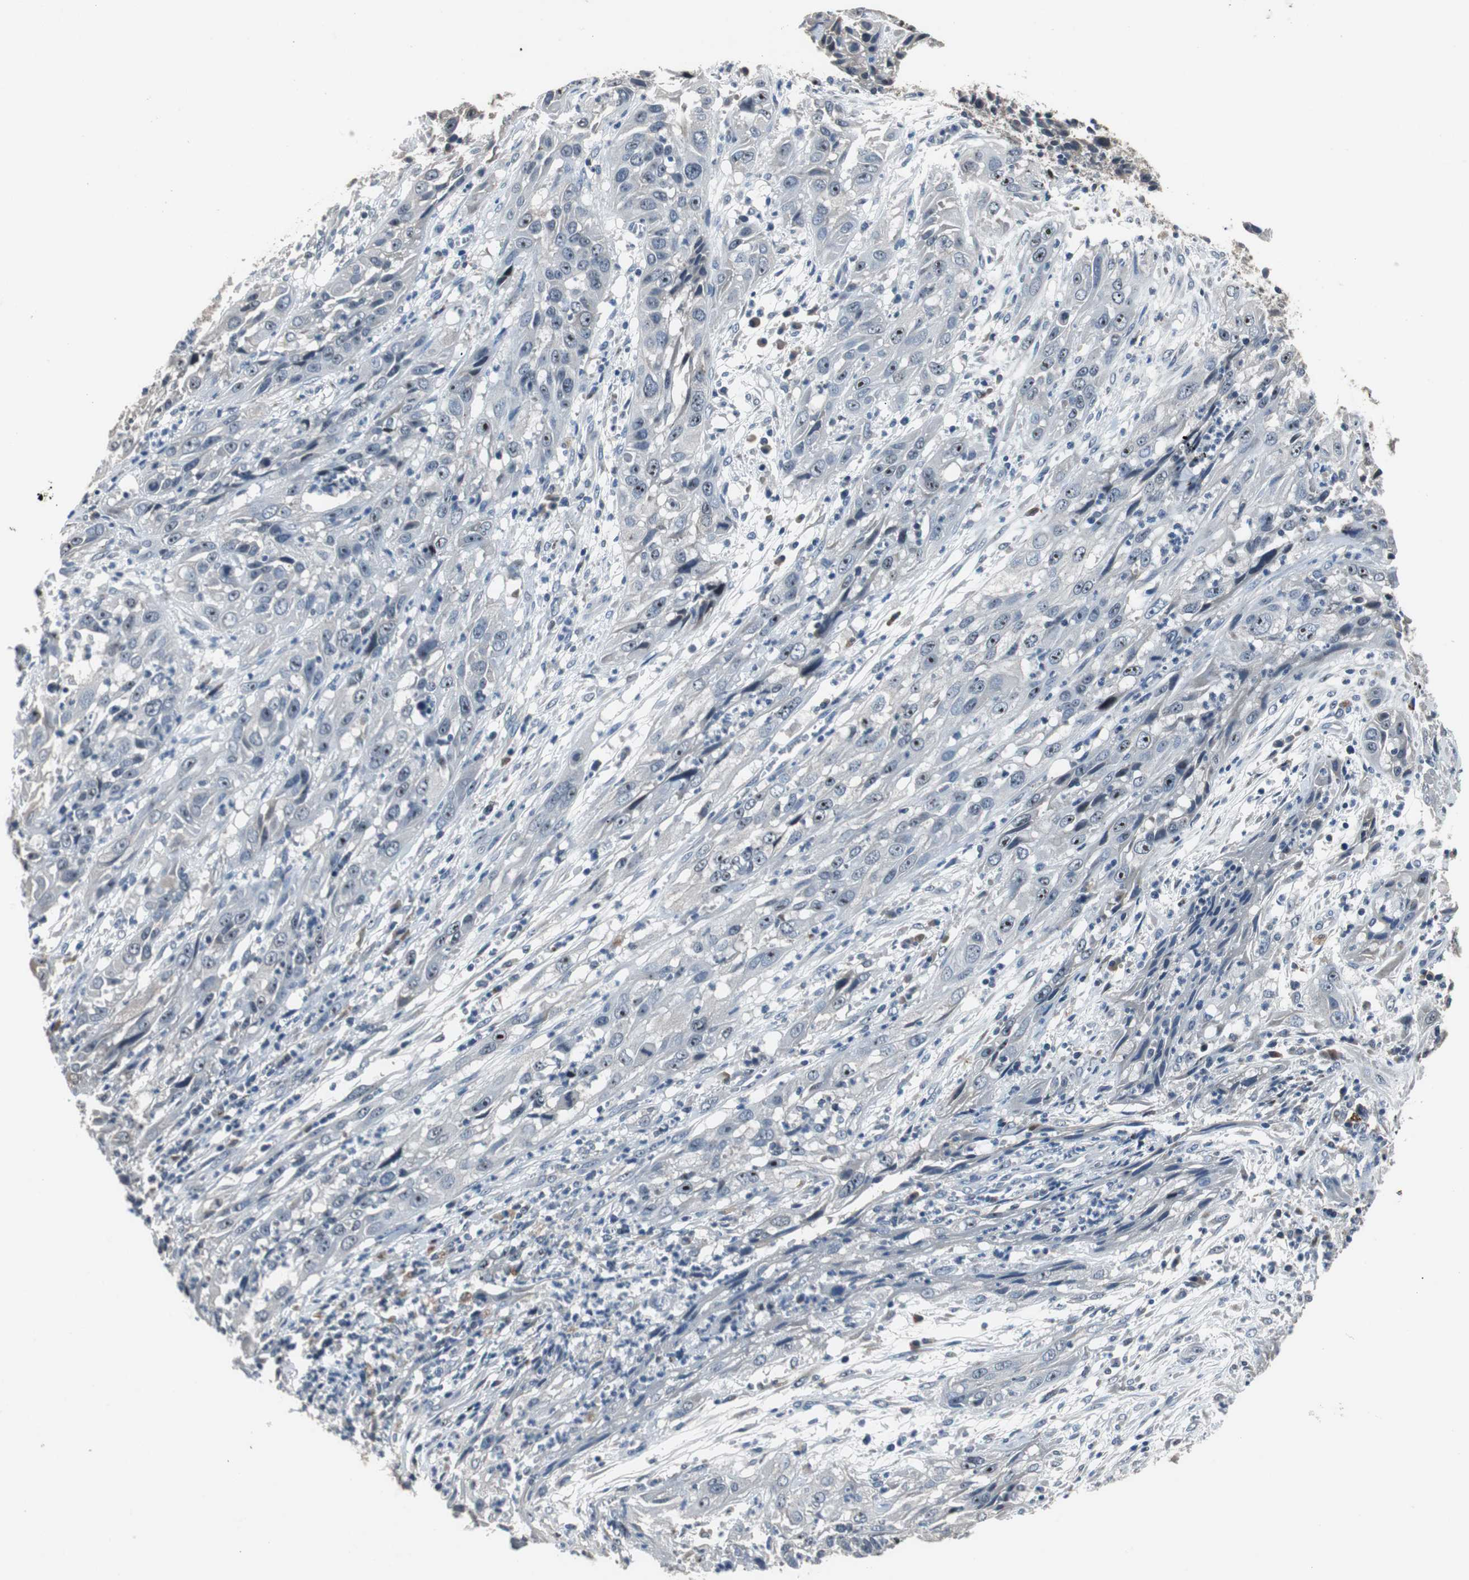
{"staining": {"intensity": "negative", "quantity": "none", "location": "none"}, "tissue": "cervical cancer", "cell_type": "Tumor cells", "image_type": "cancer", "snomed": [{"axis": "morphology", "description": "Squamous cell carcinoma, NOS"}, {"axis": "topography", "description": "Cervix"}], "caption": "Cervical cancer (squamous cell carcinoma) stained for a protein using IHC exhibits no expression tumor cells.", "gene": "PCYT1B", "patient": {"sex": "female", "age": 32}}